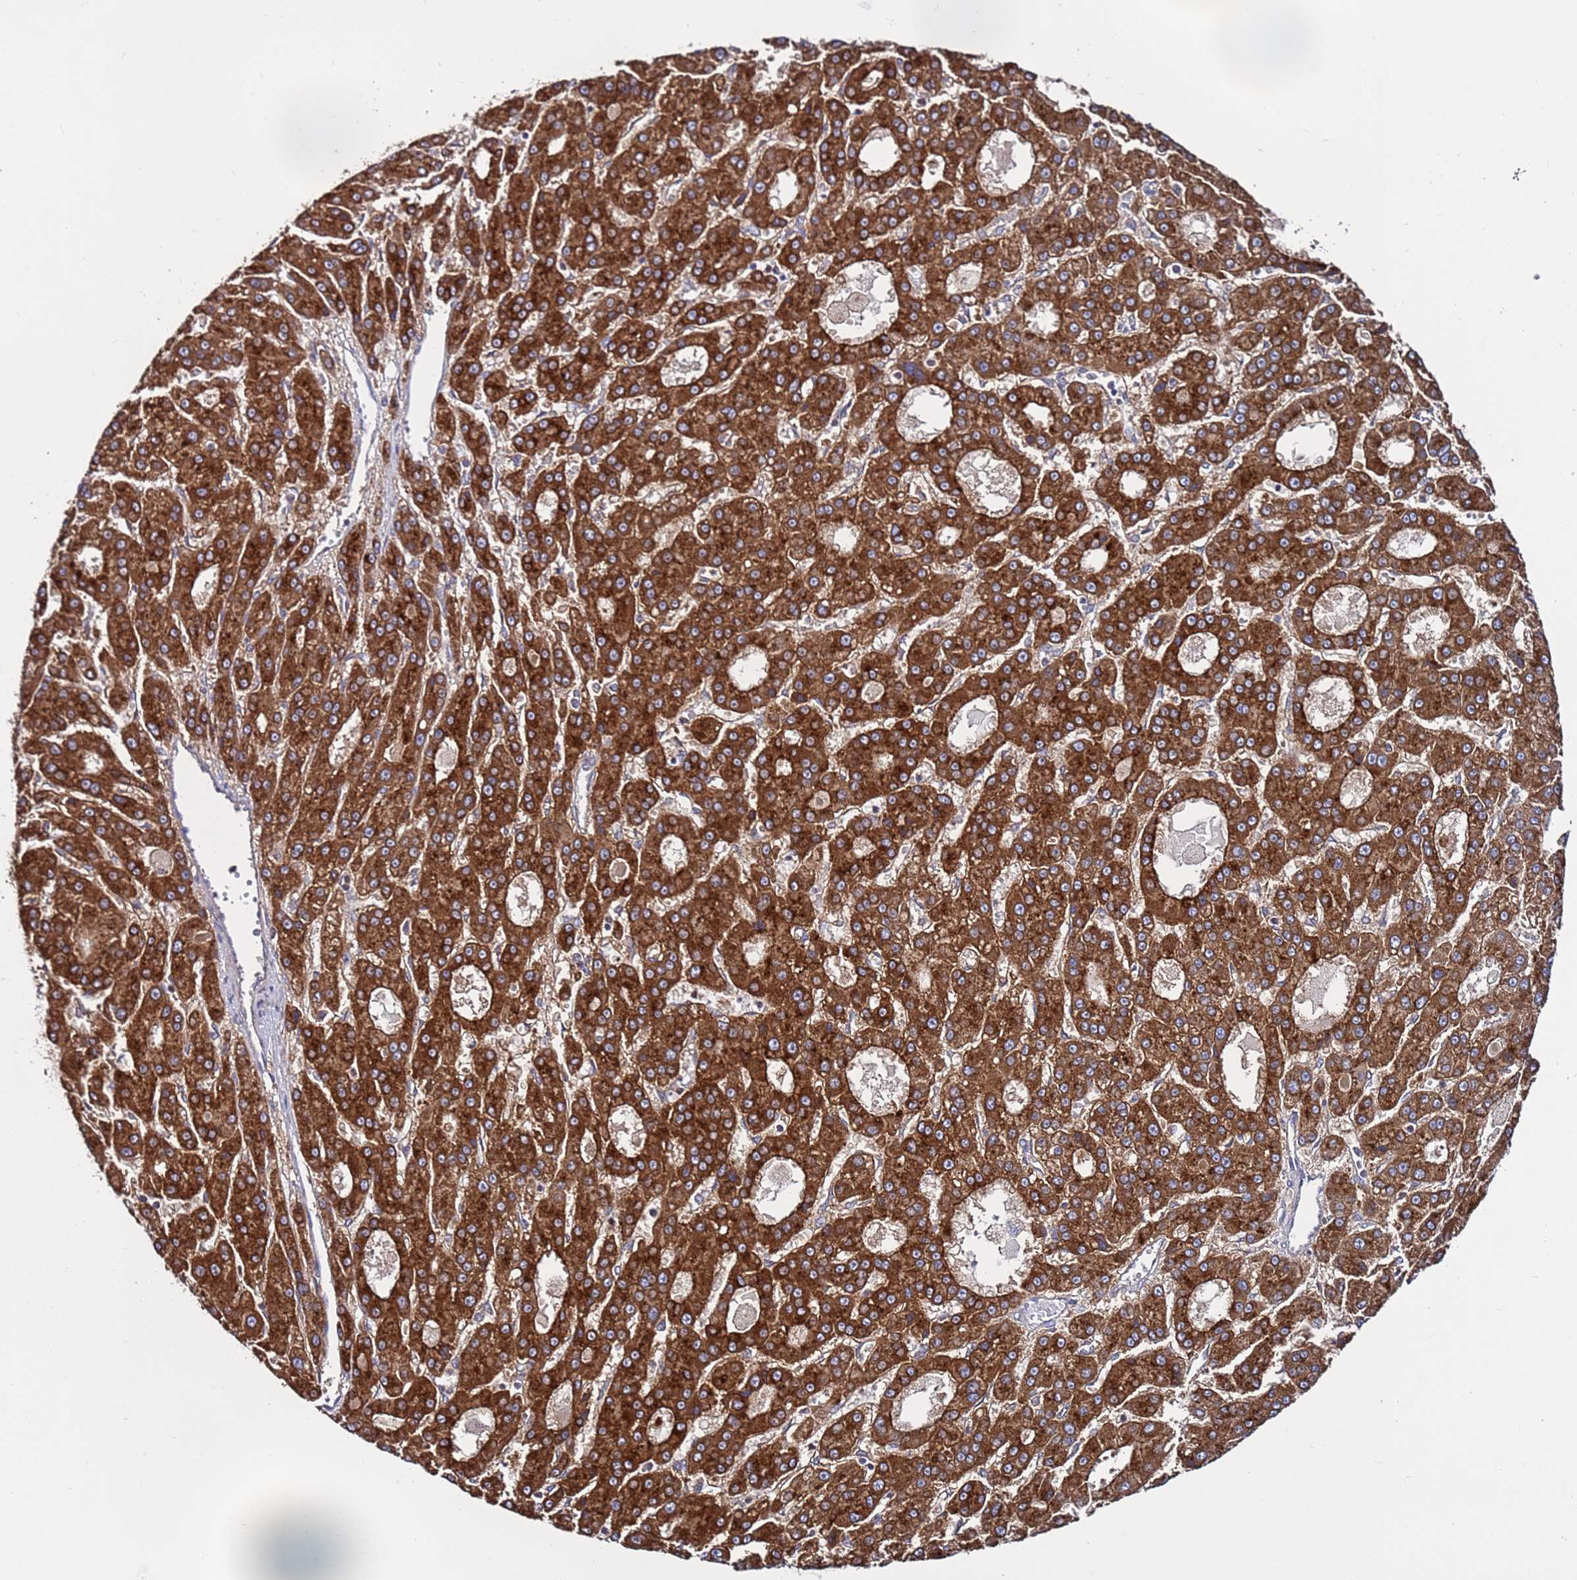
{"staining": {"intensity": "strong", "quantity": ">75%", "location": "cytoplasmic/membranous"}, "tissue": "liver cancer", "cell_type": "Tumor cells", "image_type": "cancer", "snomed": [{"axis": "morphology", "description": "Carcinoma, Hepatocellular, NOS"}, {"axis": "topography", "description": "Liver"}], "caption": "Immunohistochemical staining of human liver cancer displays strong cytoplasmic/membranous protein staining in approximately >75% of tumor cells.", "gene": "TMEM176B", "patient": {"sex": "male", "age": 70}}